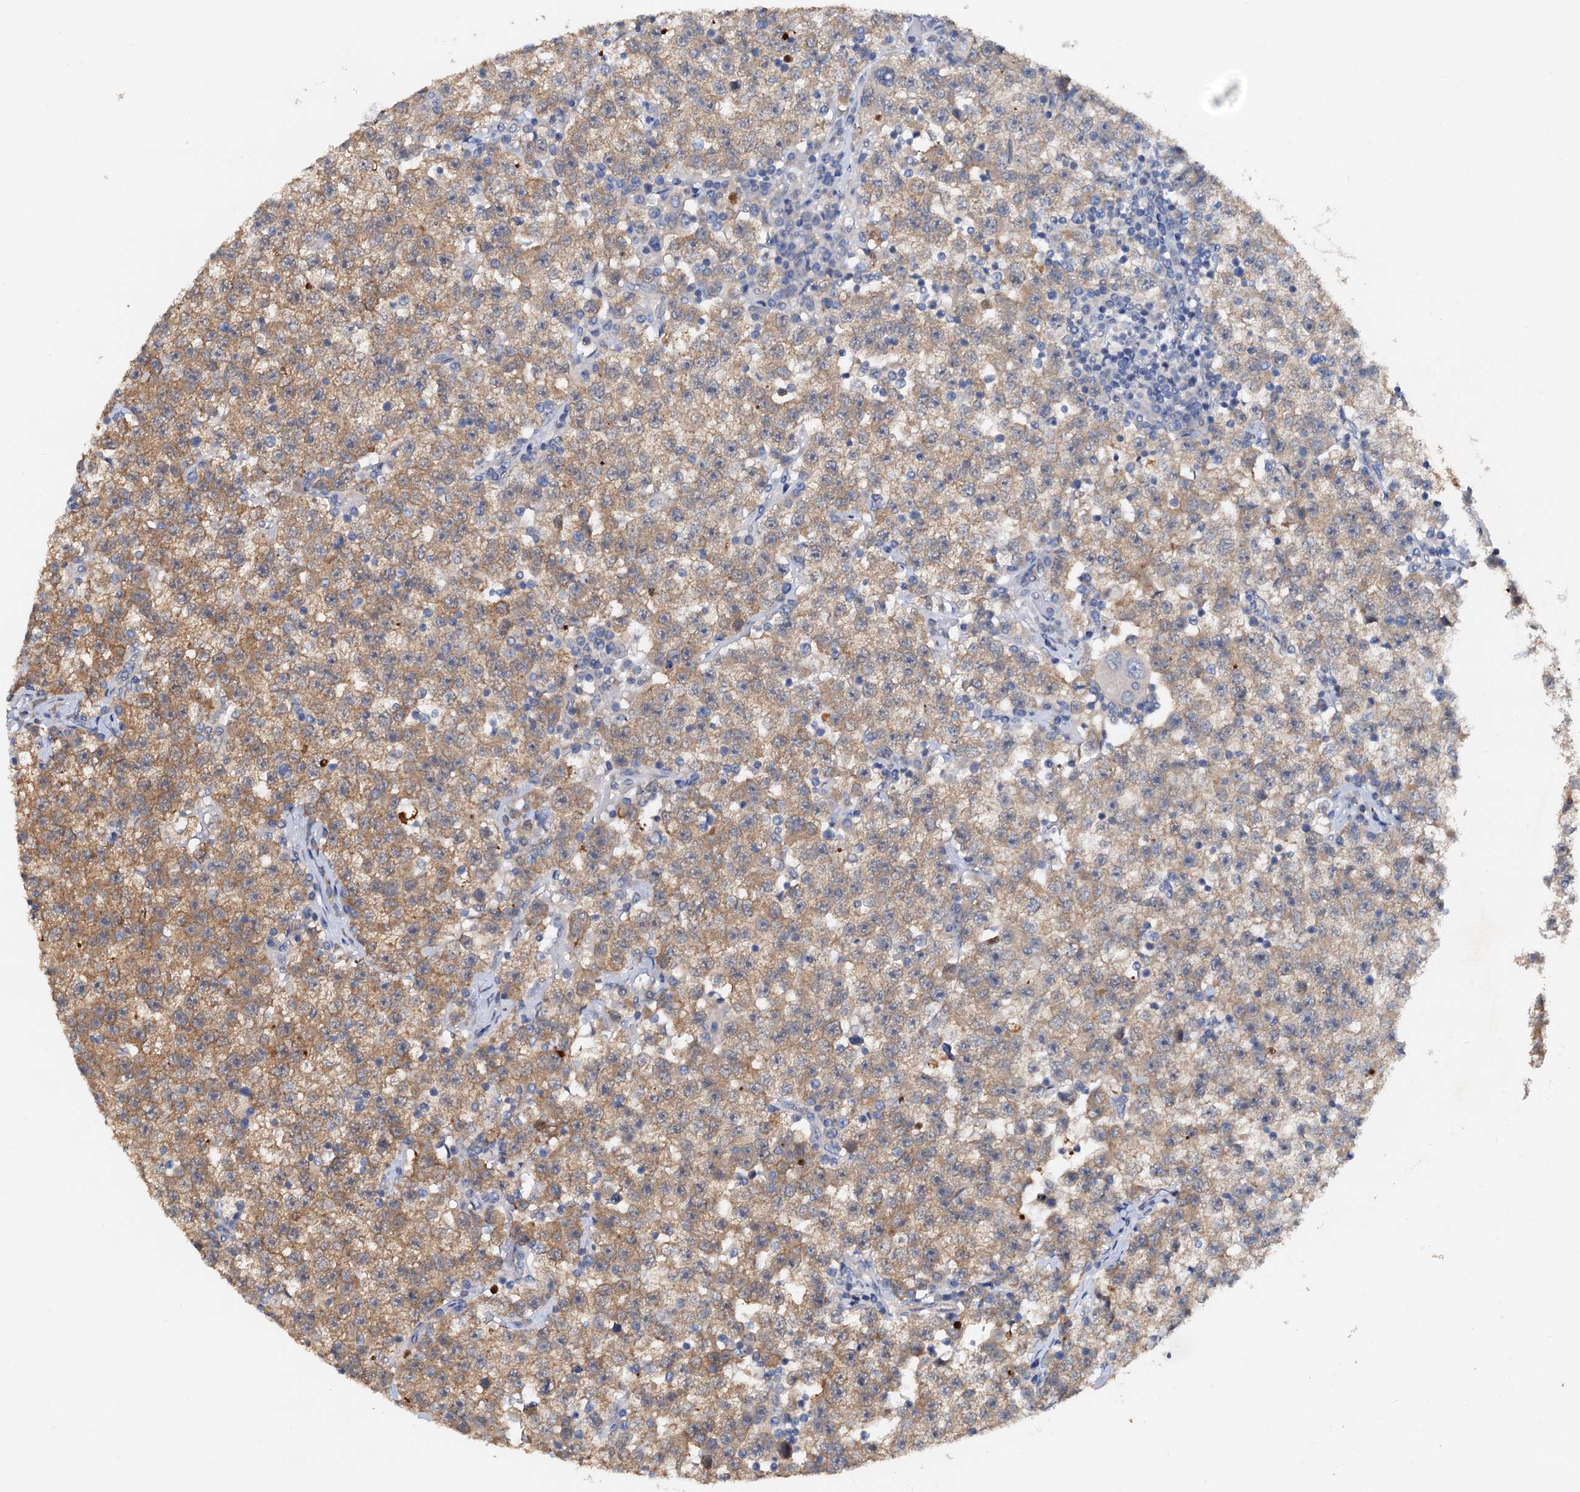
{"staining": {"intensity": "moderate", "quantity": ">75%", "location": "cytoplasmic/membranous"}, "tissue": "testis cancer", "cell_type": "Tumor cells", "image_type": "cancer", "snomed": [{"axis": "morphology", "description": "Seminoma, NOS"}, {"axis": "topography", "description": "Testis"}], "caption": "Testis cancer stained with DAB (3,3'-diaminobenzidine) immunohistochemistry (IHC) reveals medium levels of moderate cytoplasmic/membranous staining in about >75% of tumor cells.", "gene": "PTGES3", "patient": {"sex": "male", "age": 22}}